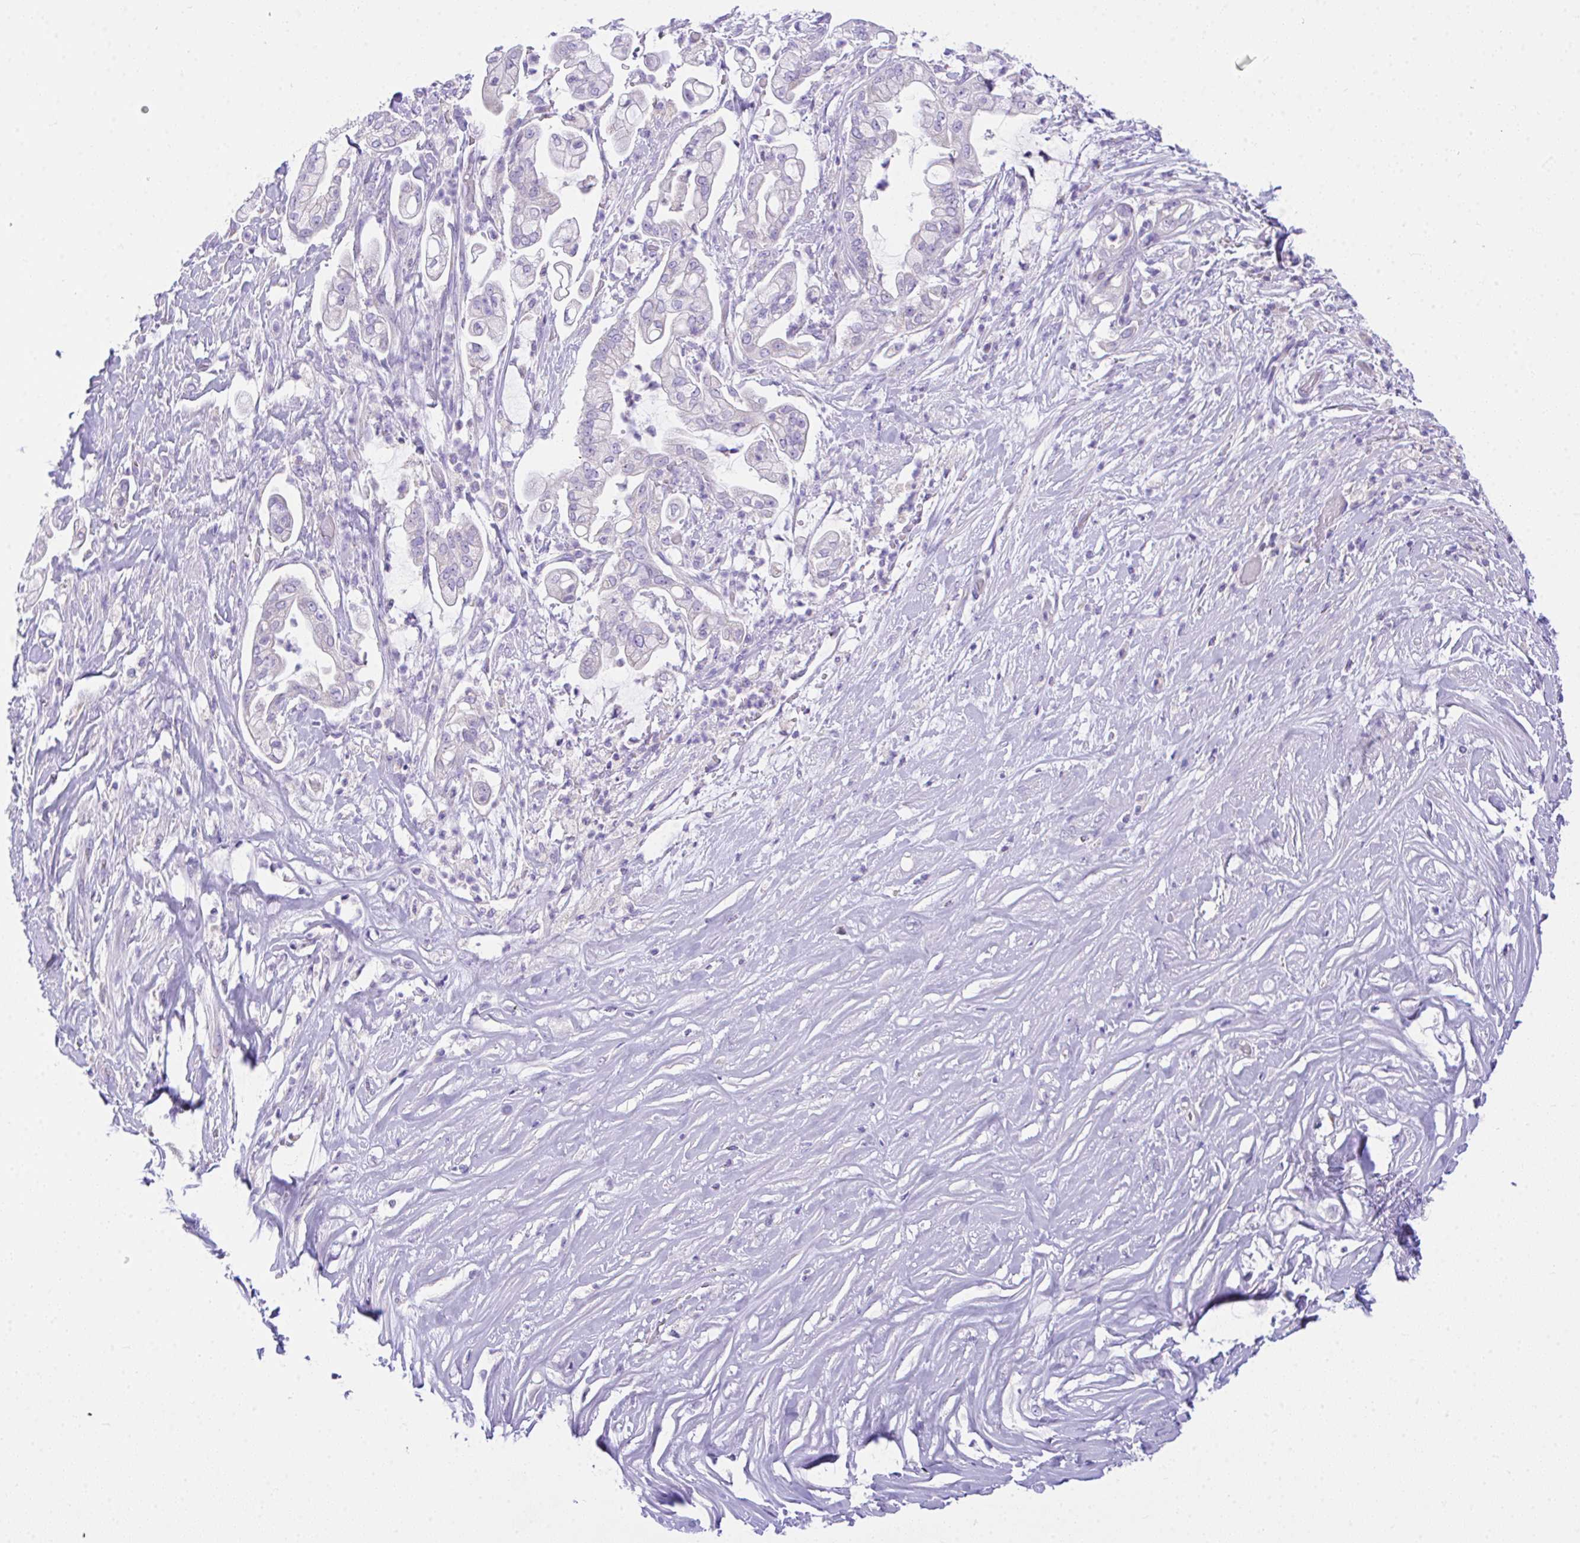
{"staining": {"intensity": "negative", "quantity": "none", "location": "none"}, "tissue": "pancreatic cancer", "cell_type": "Tumor cells", "image_type": "cancer", "snomed": [{"axis": "morphology", "description": "Adenocarcinoma, NOS"}, {"axis": "topography", "description": "Pancreas"}], "caption": "Immunohistochemistry (IHC) histopathology image of neoplastic tissue: human adenocarcinoma (pancreatic) stained with DAB demonstrates no significant protein positivity in tumor cells. (Brightfield microscopy of DAB (3,3'-diaminobenzidine) immunohistochemistry at high magnification).", "gene": "NLRP8", "patient": {"sex": "female", "age": 69}}